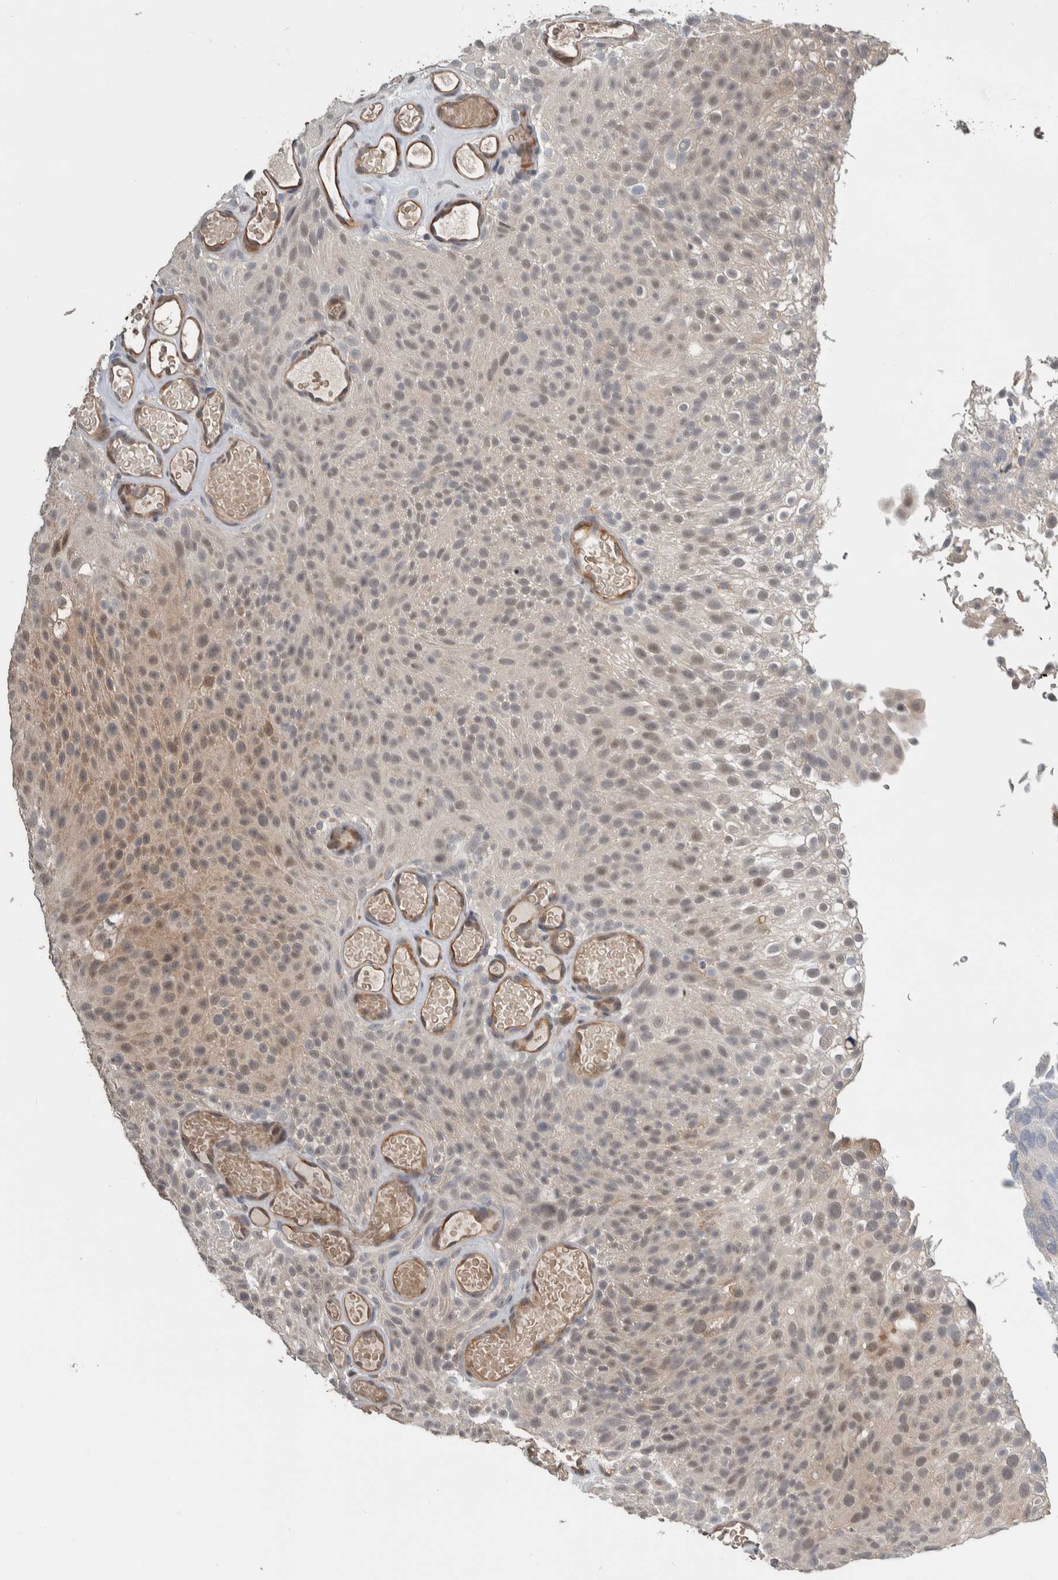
{"staining": {"intensity": "weak", "quantity": "<25%", "location": "nuclear"}, "tissue": "urothelial cancer", "cell_type": "Tumor cells", "image_type": "cancer", "snomed": [{"axis": "morphology", "description": "Urothelial carcinoma, Low grade"}, {"axis": "topography", "description": "Urinary bladder"}], "caption": "This is an immunohistochemistry histopathology image of urothelial cancer. There is no expression in tumor cells.", "gene": "PRDM4", "patient": {"sex": "male", "age": 78}}